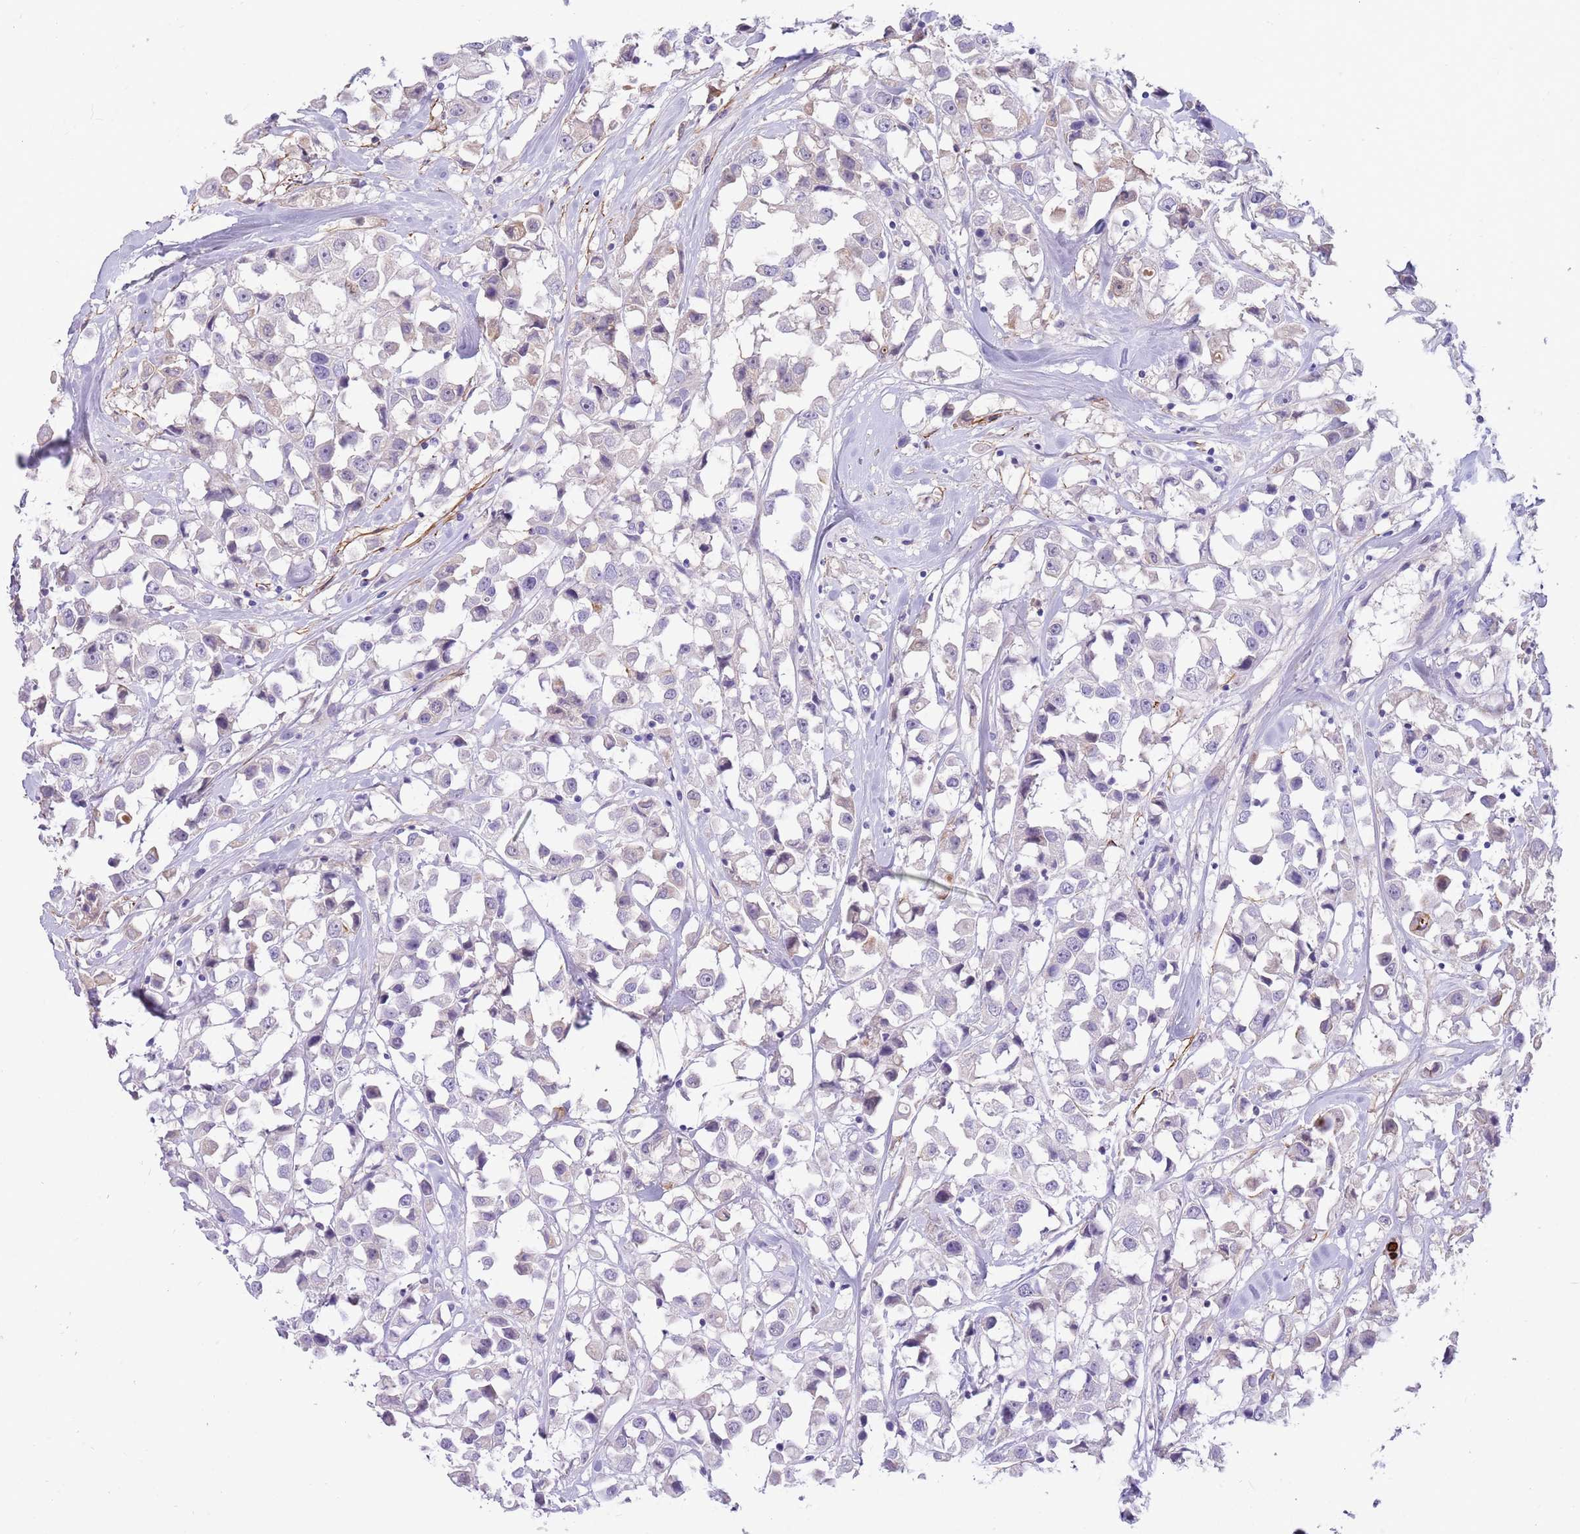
{"staining": {"intensity": "negative", "quantity": "none", "location": "none"}, "tissue": "breast cancer", "cell_type": "Tumor cells", "image_type": "cancer", "snomed": [{"axis": "morphology", "description": "Duct carcinoma"}, {"axis": "topography", "description": "Breast"}], "caption": "Human breast cancer (infiltrating ductal carcinoma) stained for a protein using immunohistochemistry (IHC) exhibits no staining in tumor cells.", "gene": "LEPROTL1", "patient": {"sex": "female", "age": 61}}